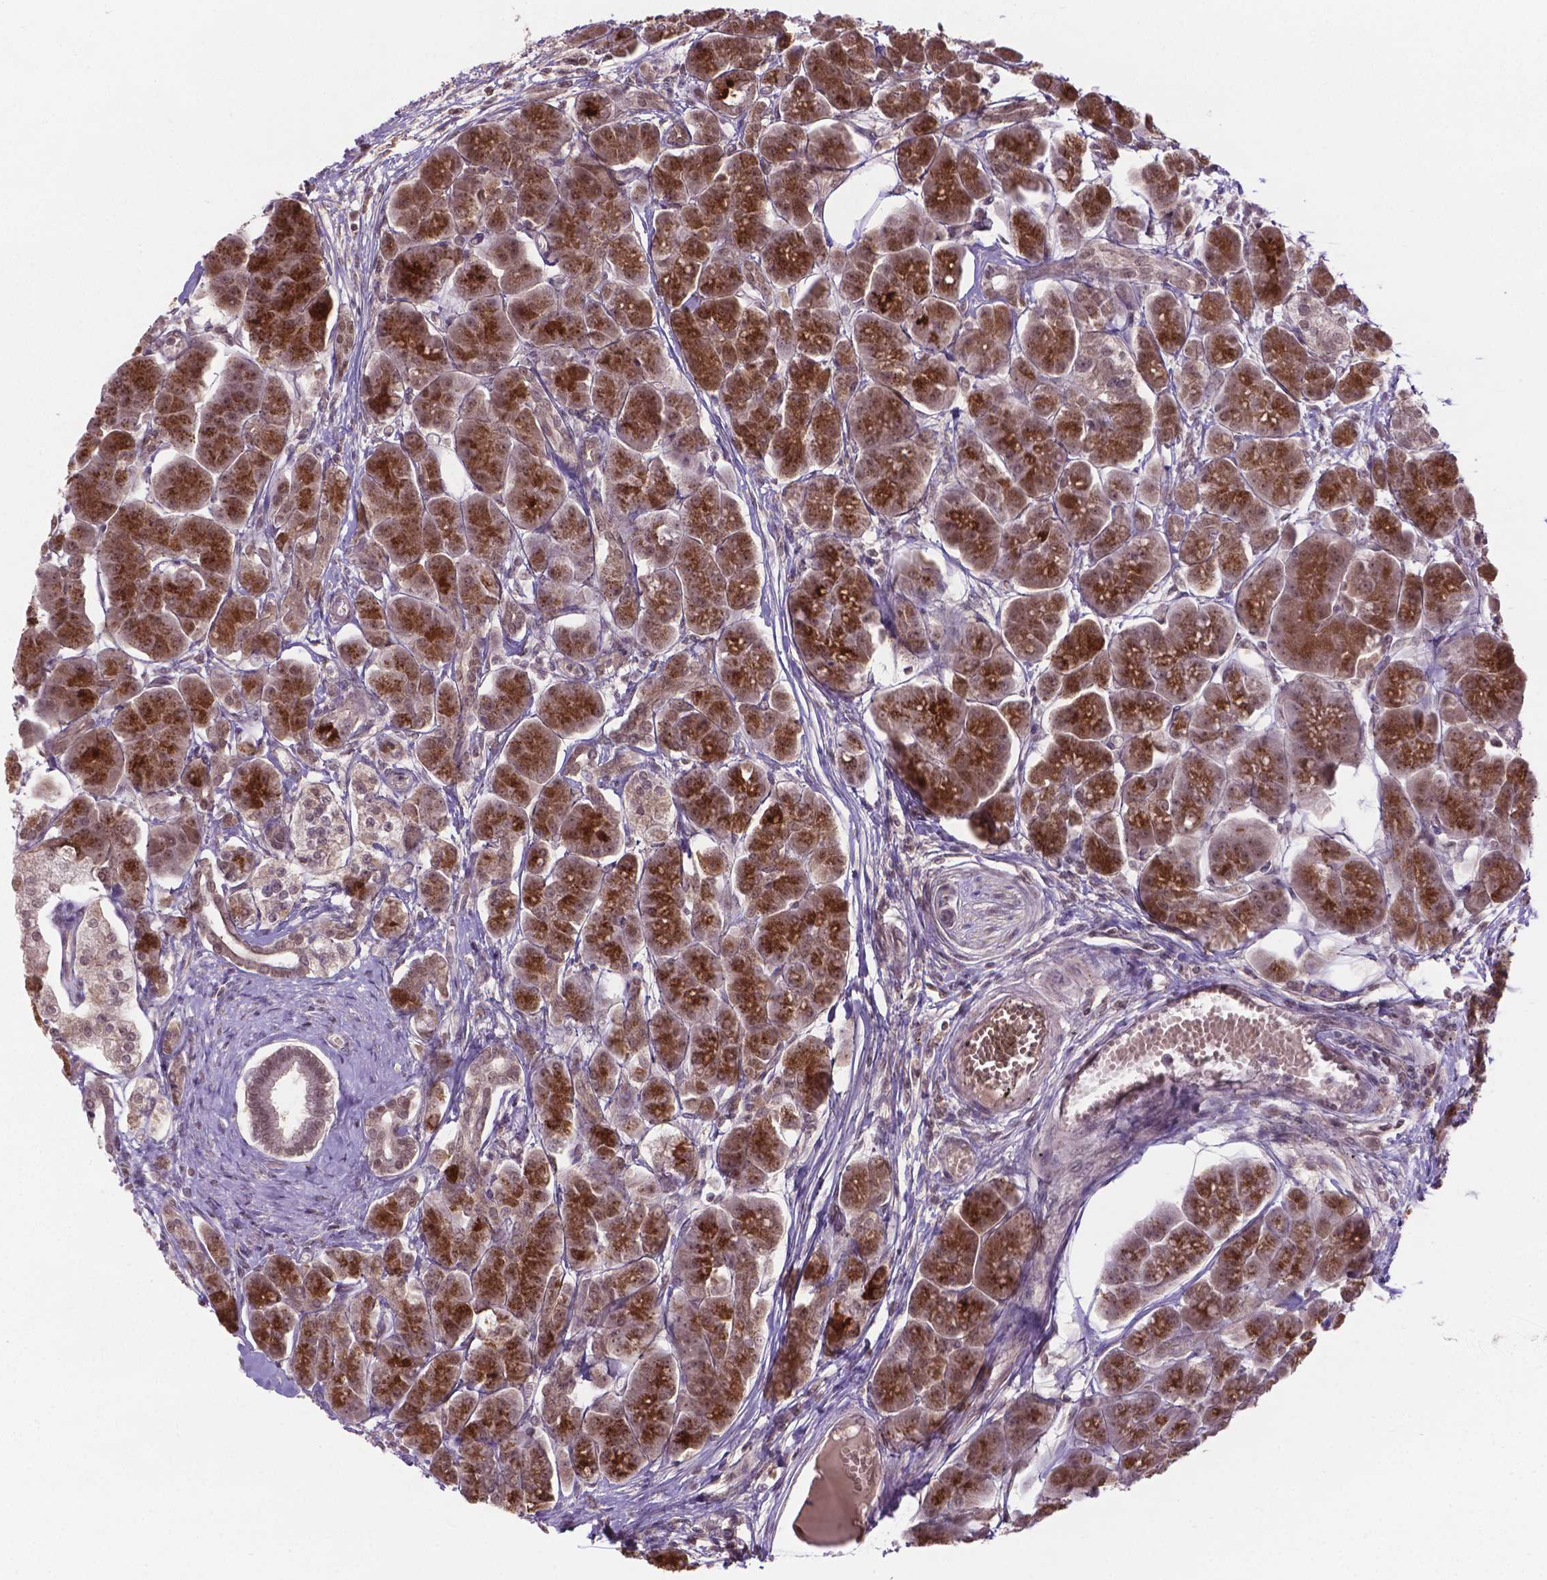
{"staining": {"intensity": "strong", "quantity": ">75%", "location": "nuclear"}, "tissue": "pancreas", "cell_type": "Exocrine glandular cells", "image_type": "normal", "snomed": [{"axis": "morphology", "description": "Normal tissue, NOS"}, {"axis": "topography", "description": "Adipose tissue"}, {"axis": "topography", "description": "Pancreas"}, {"axis": "topography", "description": "Peripheral nerve tissue"}], "caption": "The image exhibits immunohistochemical staining of normal pancreas. There is strong nuclear positivity is appreciated in approximately >75% of exocrine glandular cells. (DAB (3,3'-diaminobenzidine) = brown stain, brightfield microscopy at high magnification).", "gene": "ANKRD54", "patient": {"sex": "female", "age": 58}}